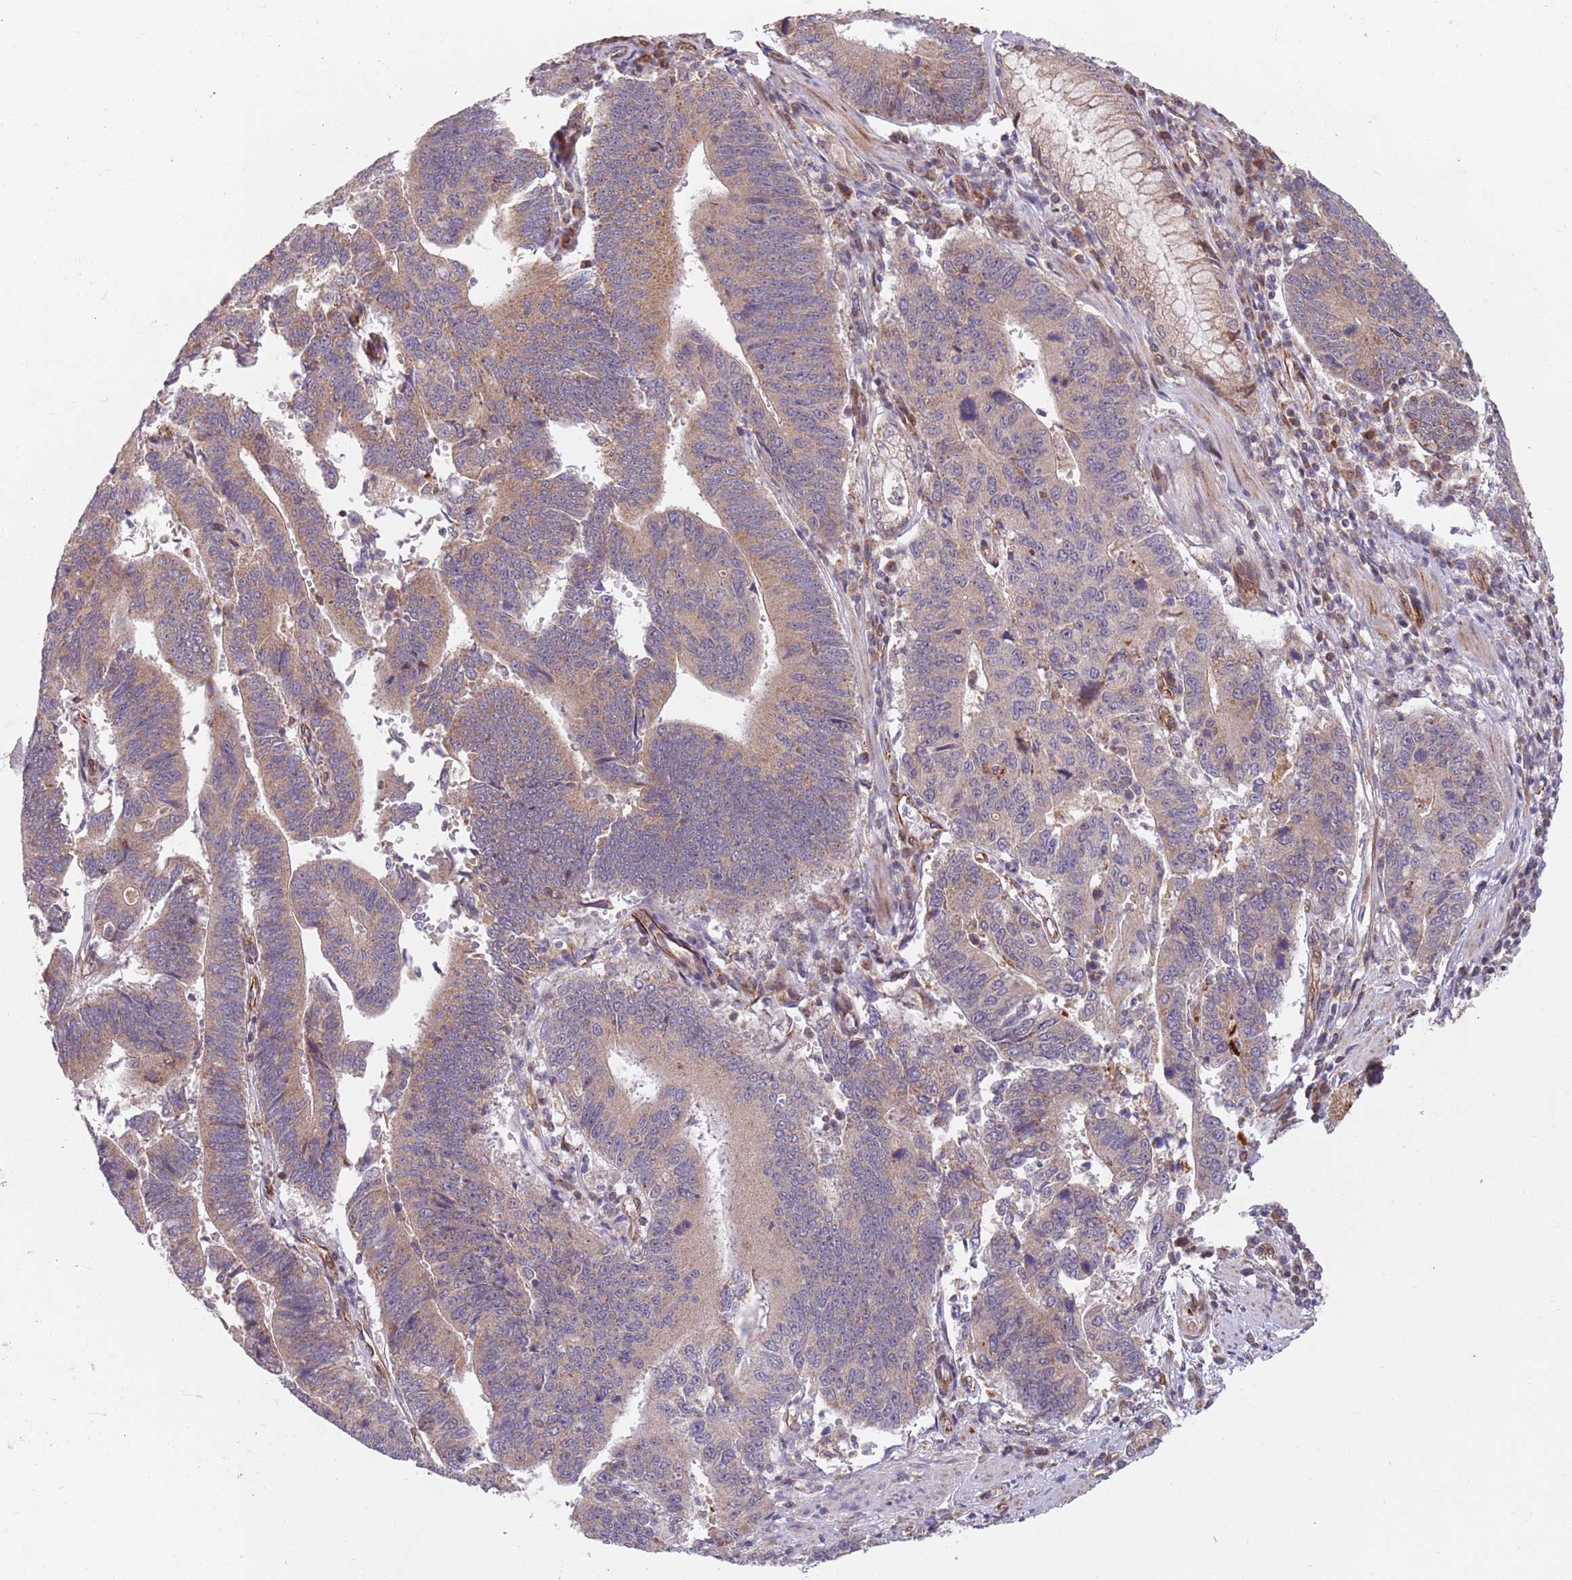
{"staining": {"intensity": "weak", "quantity": "25%-75%", "location": "cytoplasmic/membranous"}, "tissue": "stomach cancer", "cell_type": "Tumor cells", "image_type": "cancer", "snomed": [{"axis": "morphology", "description": "Adenocarcinoma, NOS"}, {"axis": "topography", "description": "Stomach"}], "caption": "An immunohistochemistry micrograph of tumor tissue is shown. Protein staining in brown labels weak cytoplasmic/membranous positivity in stomach adenocarcinoma within tumor cells.", "gene": "CHD9", "patient": {"sex": "male", "age": 59}}